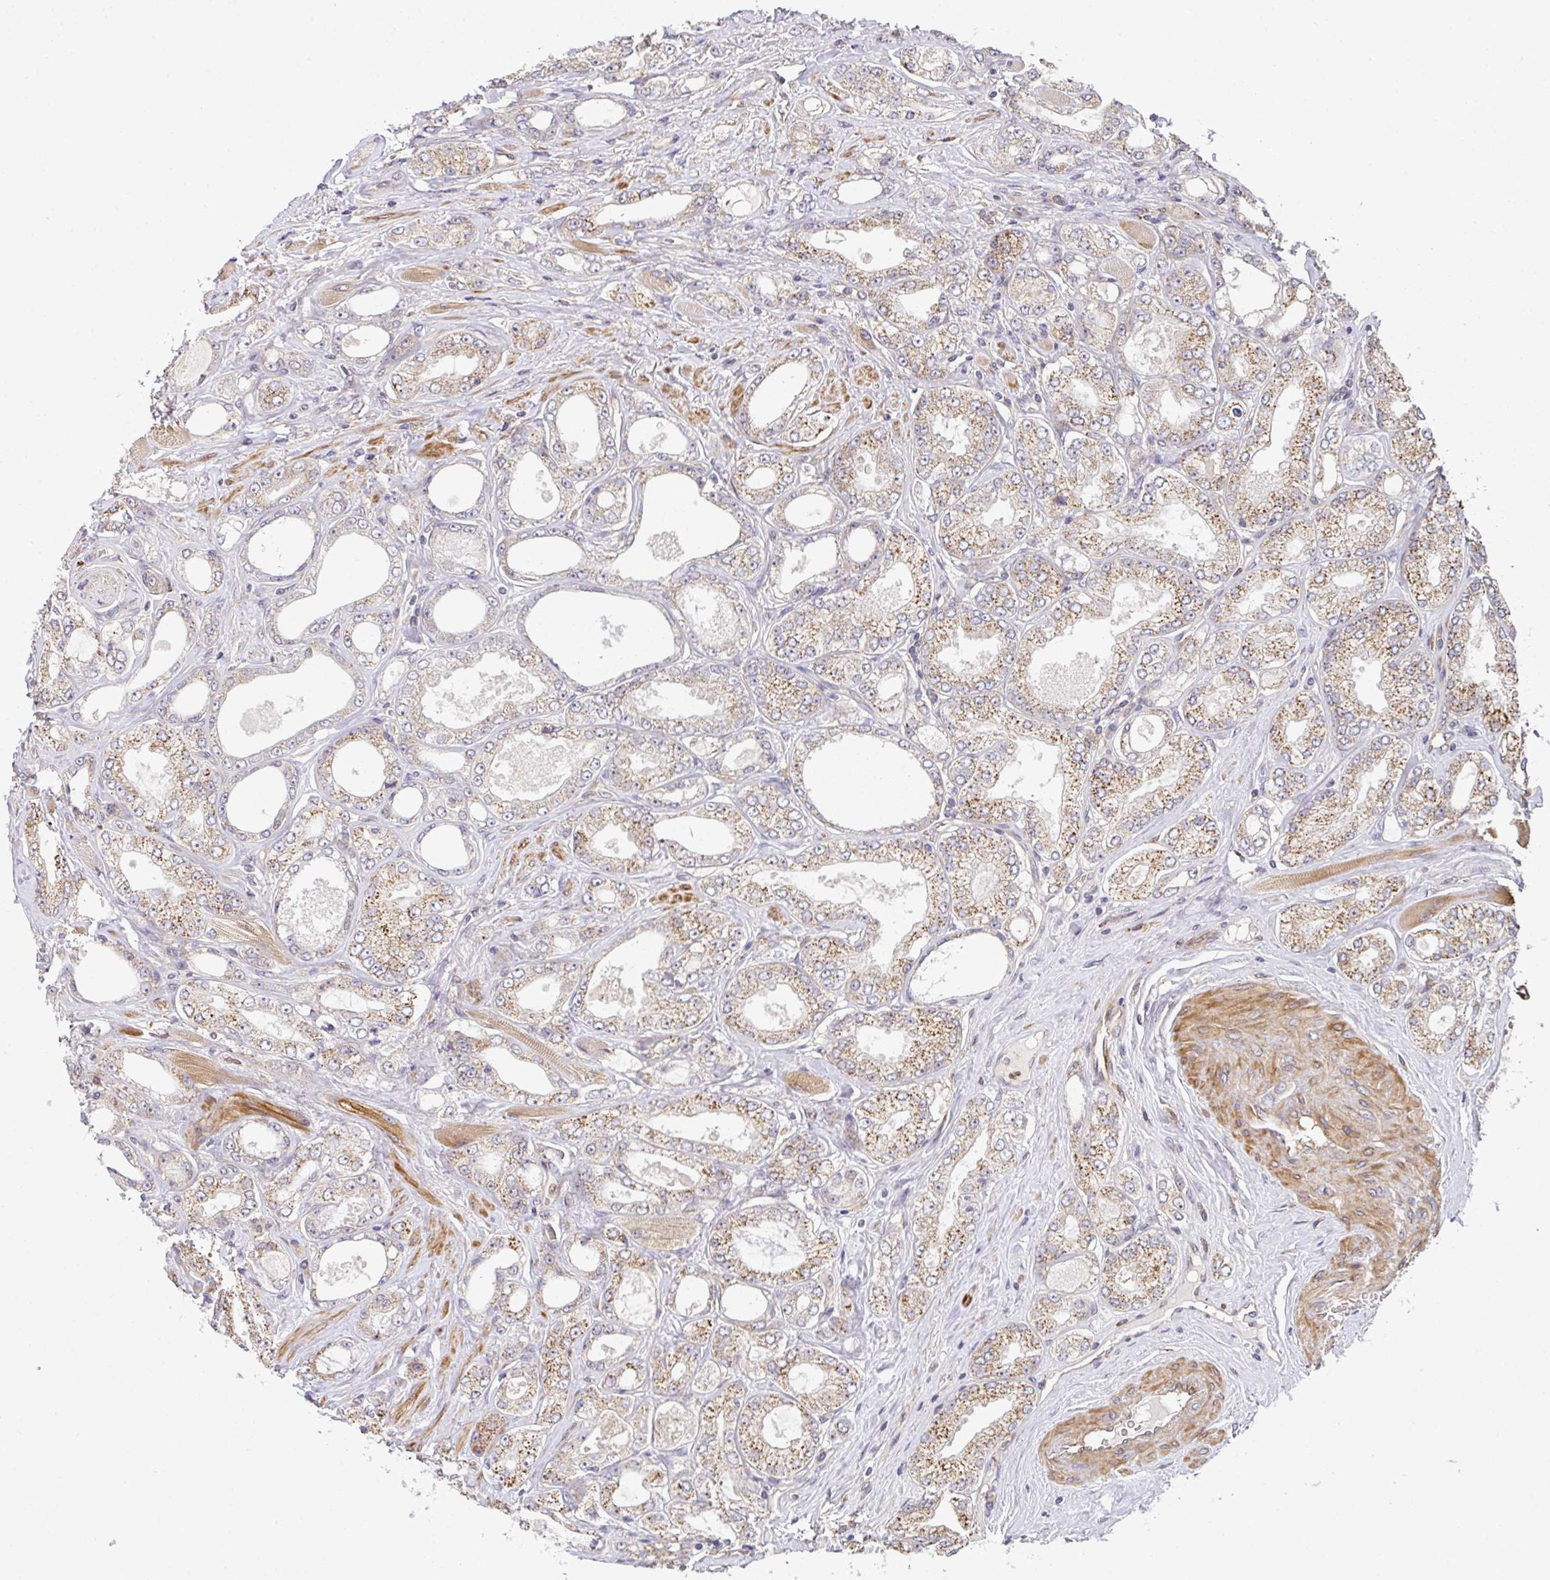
{"staining": {"intensity": "weak", "quantity": "25%-75%", "location": "cytoplasmic/membranous"}, "tissue": "prostate cancer", "cell_type": "Tumor cells", "image_type": "cancer", "snomed": [{"axis": "morphology", "description": "Adenocarcinoma, High grade"}, {"axis": "topography", "description": "Prostate"}], "caption": "A high-resolution micrograph shows immunohistochemistry staining of high-grade adenocarcinoma (prostate), which demonstrates weak cytoplasmic/membranous positivity in about 25%-75% of tumor cells. (Stains: DAB (3,3'-diaminobenzidine) in brown, nuclei in blue, Microscopy: brightfield microscopy at high magnification).", "gene": "SIMC1", "patient": {"sex": "male", "age": 68}}